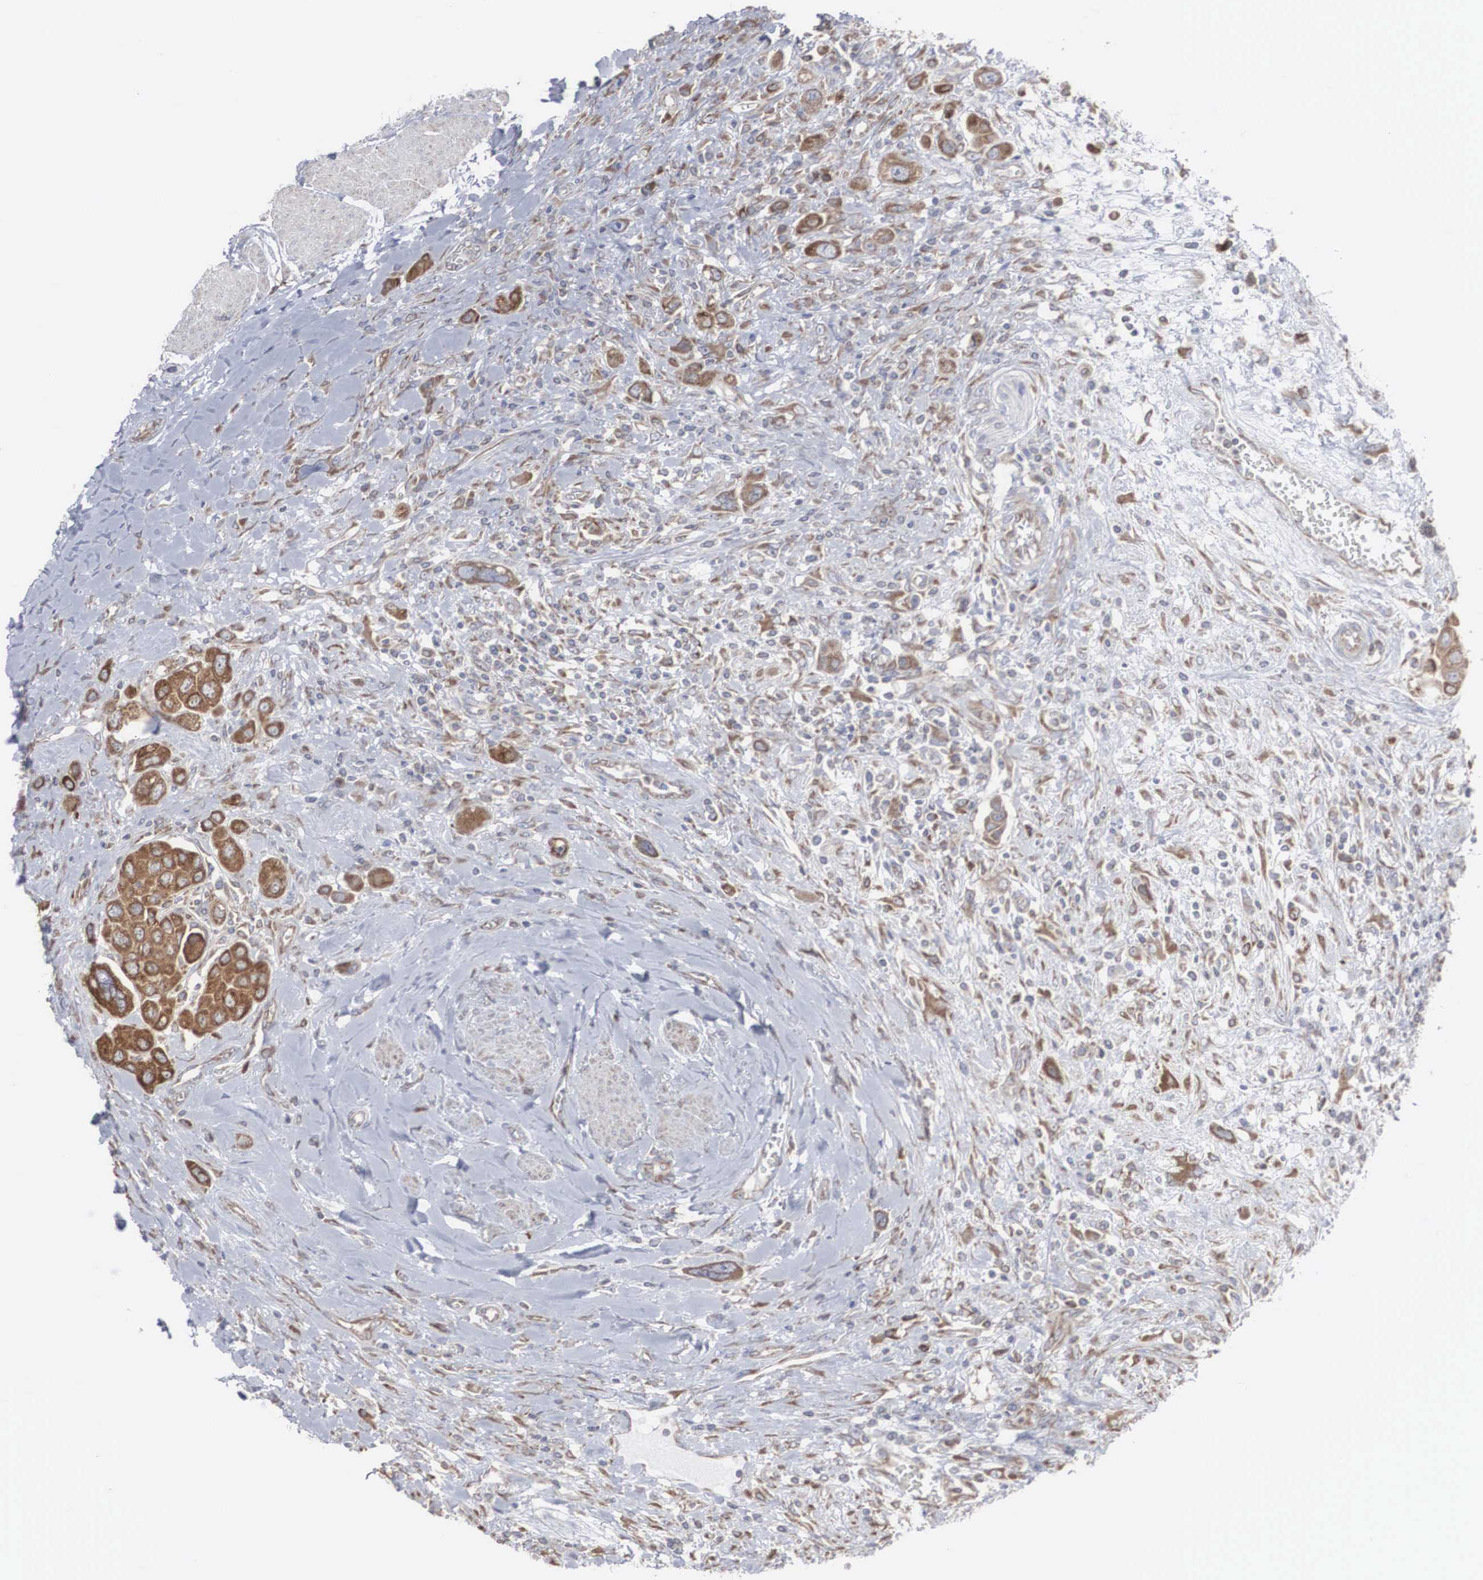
{"staining": {"intensity": "strong", "quantity": ">75%", "location": "cytoplasmic/membranous"}, "tissue": "urothelial cancer", "cell_type": "Tumor cells", "image_type": "cancer", "snomed": [{"axis": "morphology", "description": "Urothelial carcinoma, High grade"}, {"axis": "topography", "description": "Urinary bladder"}], "caption": "Strong cytoplasmic/membranous expression is seen in approximately >75% of tumor cells in urothelial carcinoma (high-grade).", "gene": "MIA2", "patient": {"sex": "male", "age": 50}}